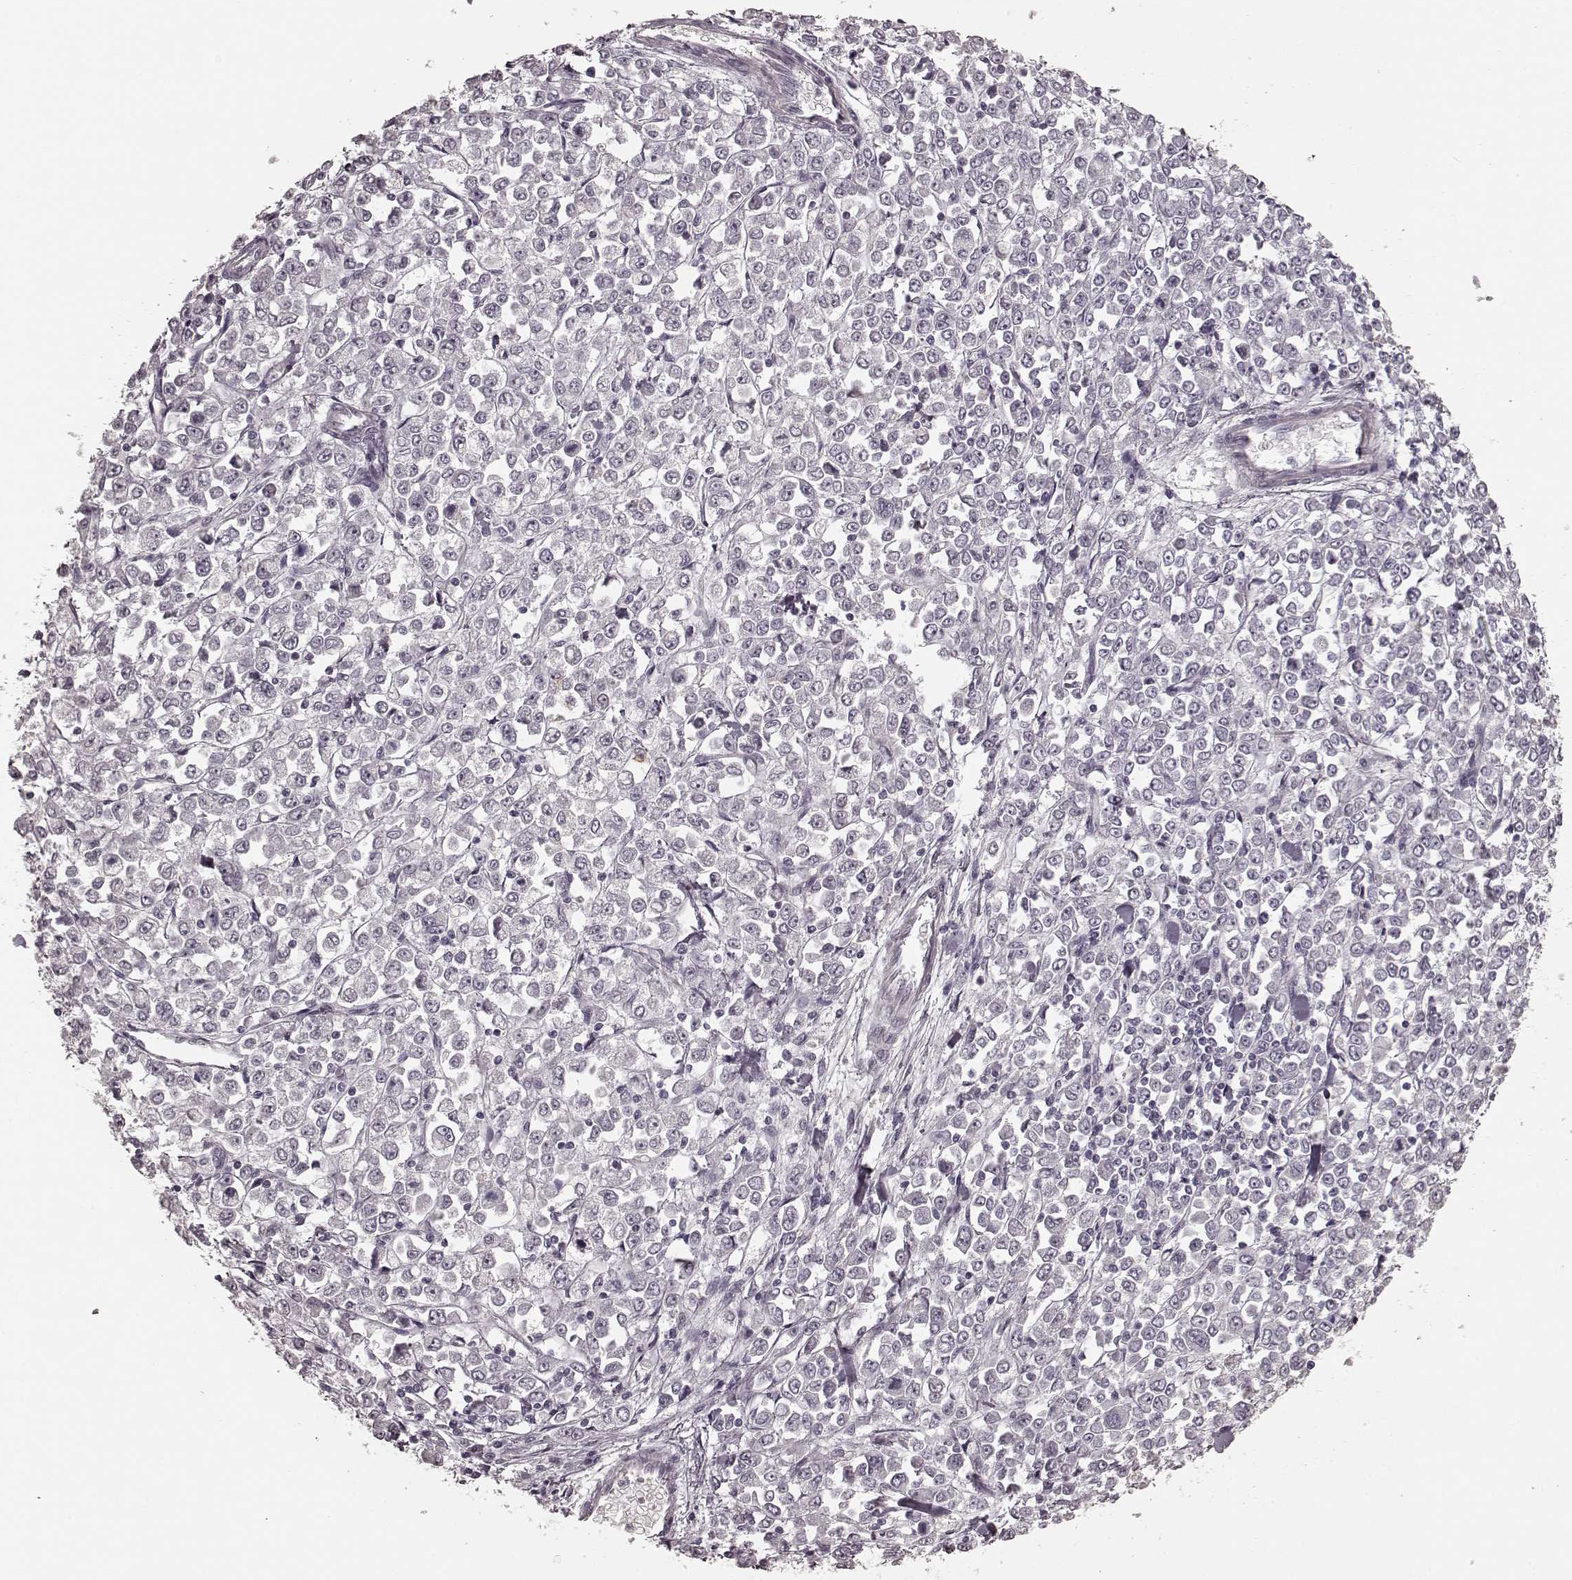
{"staining": {"intensity": "negative", "quantity": "none", "location": "none"}, "tissue": "stomach cancer", "cell_type": "Tumor cells", "image_type": "cancer", "snomed": [{"axis": "morphology", "description": "Adenocarcinoma, NOS"}, {"axis": "topography", "description": "Stomach, upper"}], "caption": "High magnification brightfield microscopy of stomach cancer stained with DAB (brown) and counterstained with hematoxylin (blue): tumor cells show no significant staining.", "gene": "PRKCE", "patient": {"sex": "male", "age": 70}}